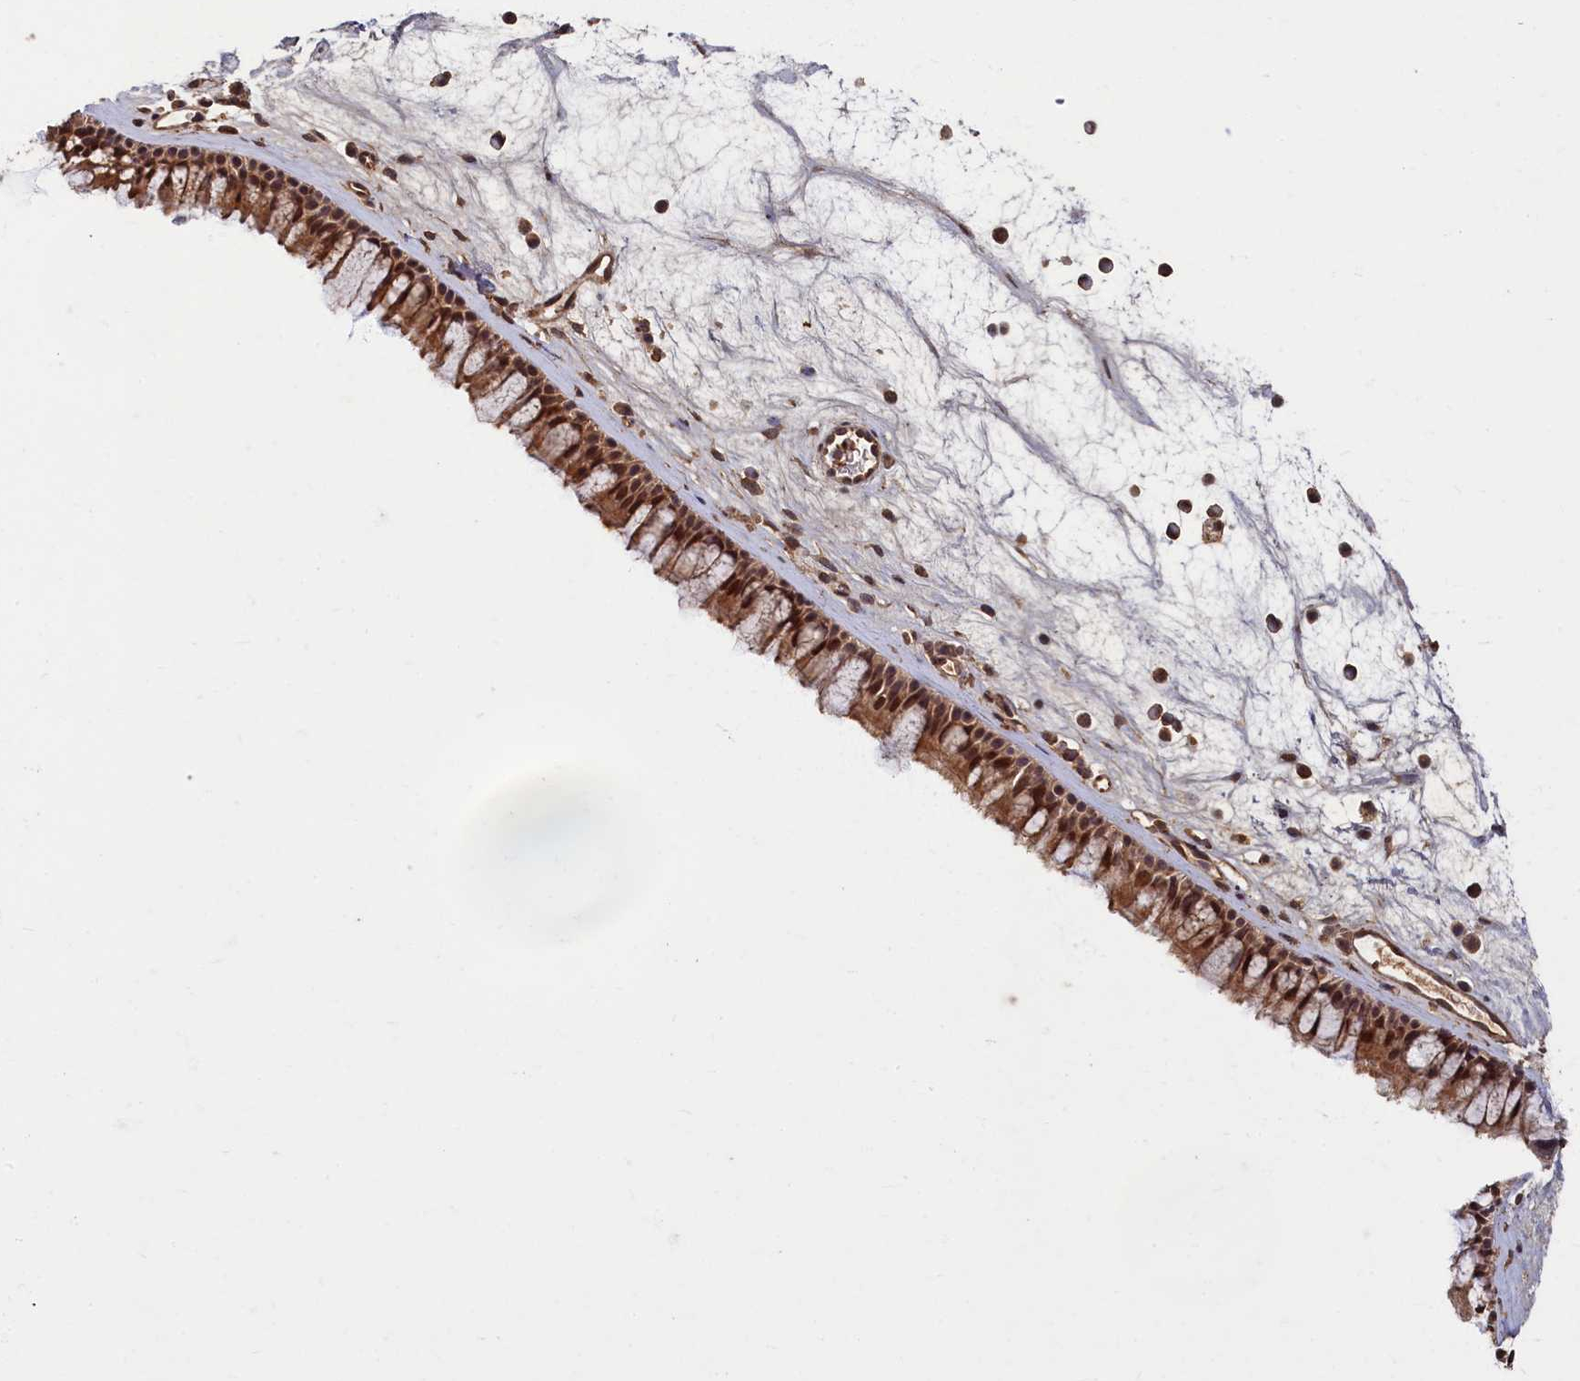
{"staining": {"intensity": "moderate", "quantity": ">75%", "location": "cytoplasmic/membranous,nuclear"}, "tissue": "nasopharynx", "cell_type": "Respiratory epithelial cells", "image_type": "normal", "snomed": [{"axis": "morphology", "description": "Normal tissue, NOS"}, {"axis": "morphology", "description": "Inflammation, NOS"}, {"axis": "morphology", "description": "Malignant melanoma, Metastatic site"}, {"axis": "topography", "description": "Nasopharynx"}], "caption": "Immunohistochemical staining of unremarkable nasopharynx displays >75% levels of moderate cytoplasmic/membranous,nuclear protein positivity in about >75% of respiratory epithelial cells.", "gene": "BRCA1", "patient": {"sex": "male", "age": 70}}